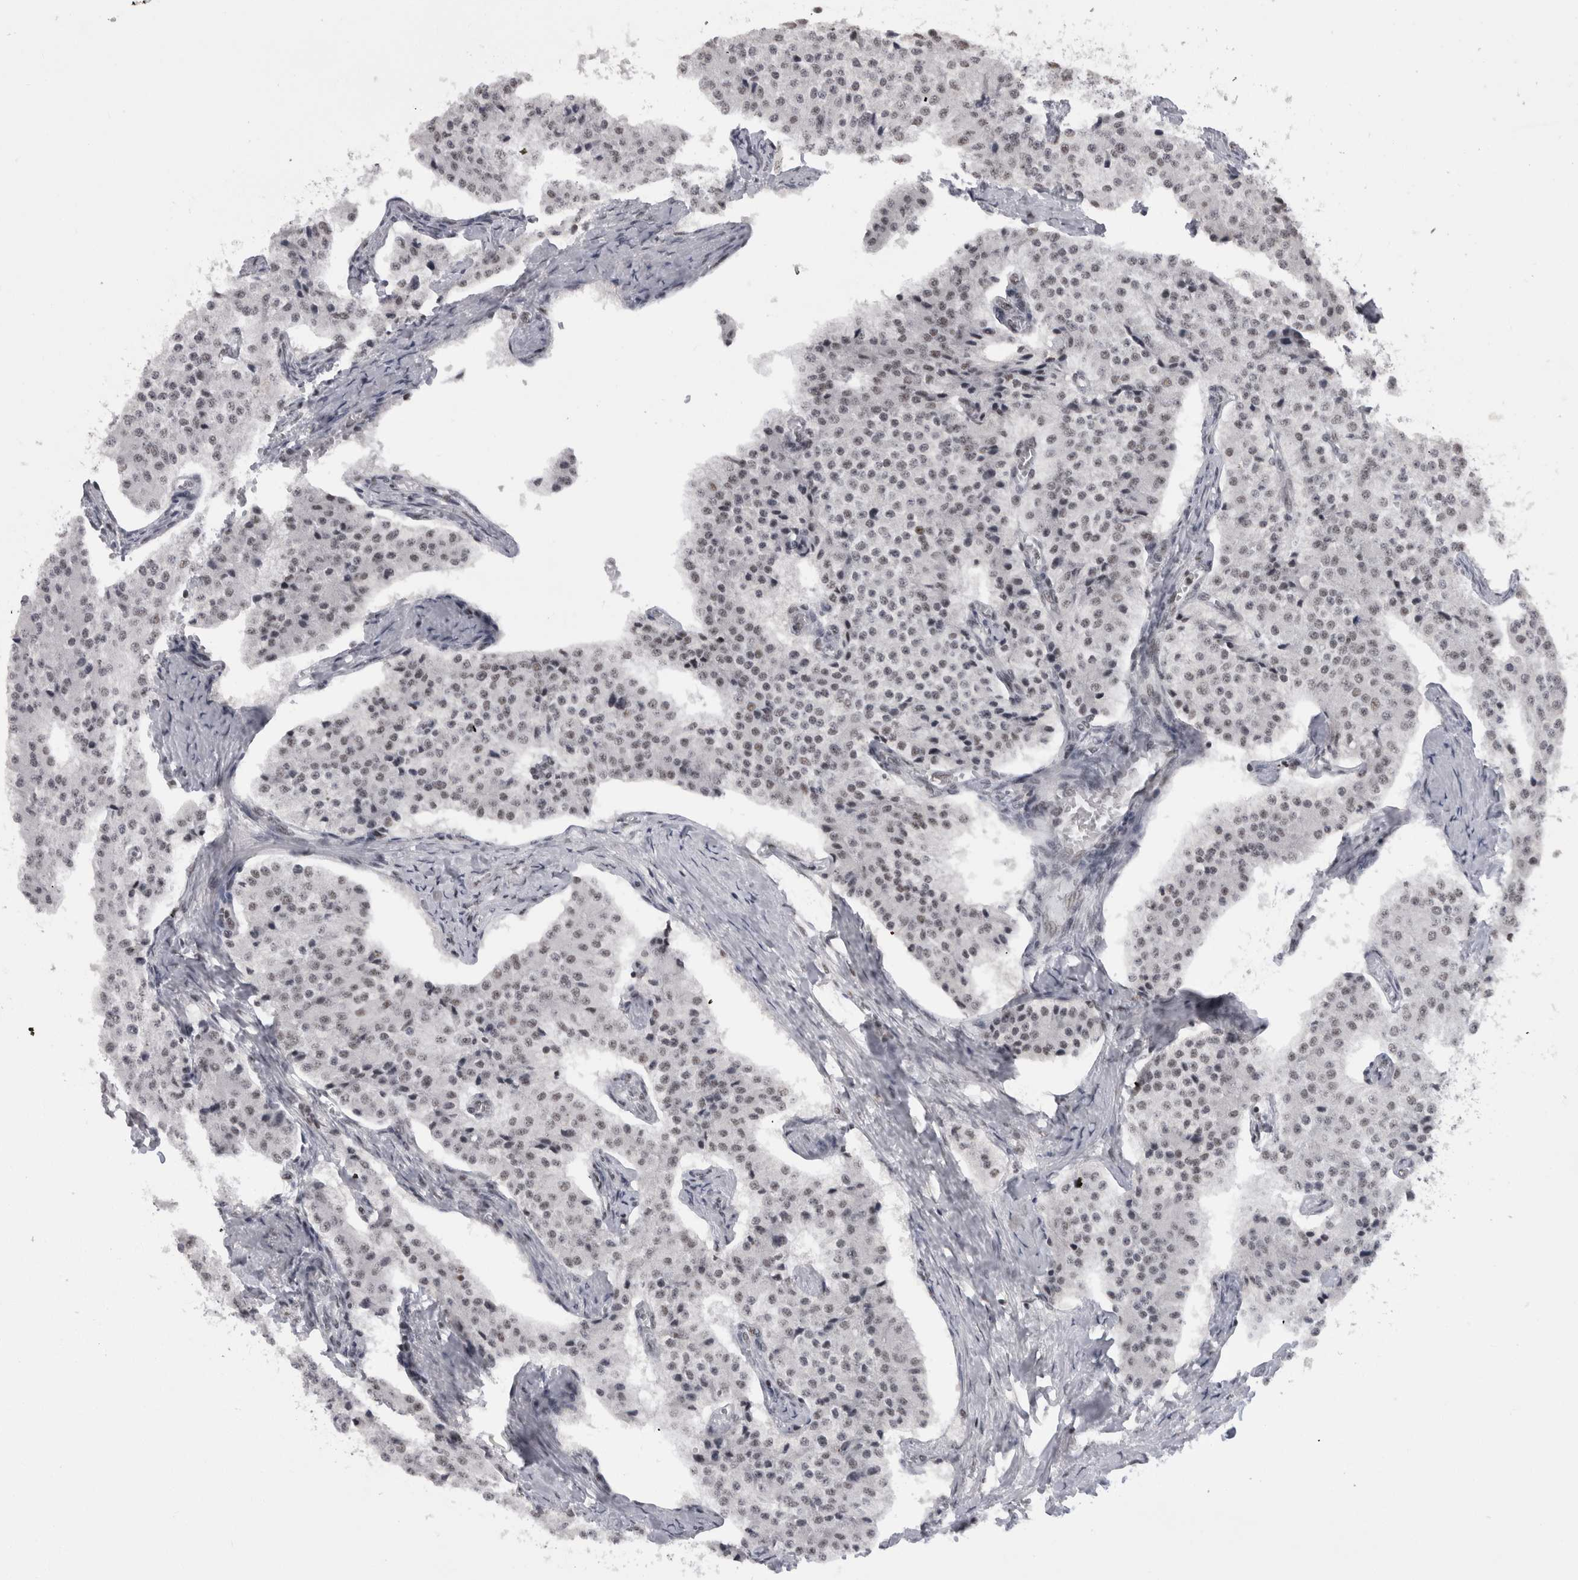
{"staining": {"intensity": "weak", "quantity": "<25%", "location": "nuclear"}, "tissue": "carcinoid", "cell_type": "Tumor cells", "image_type": "cancer", "snomed": [{"axis": "morphology", "description": "Carcinoid, malignant, NOS"}, {"axis": "topography", "description": "Colon"}], "caption": "There is no significant positivity in tumor cells of carcinoid (malignant).", "gene": "CDK11A", "patient": {"sex": "female", "age": 52}}